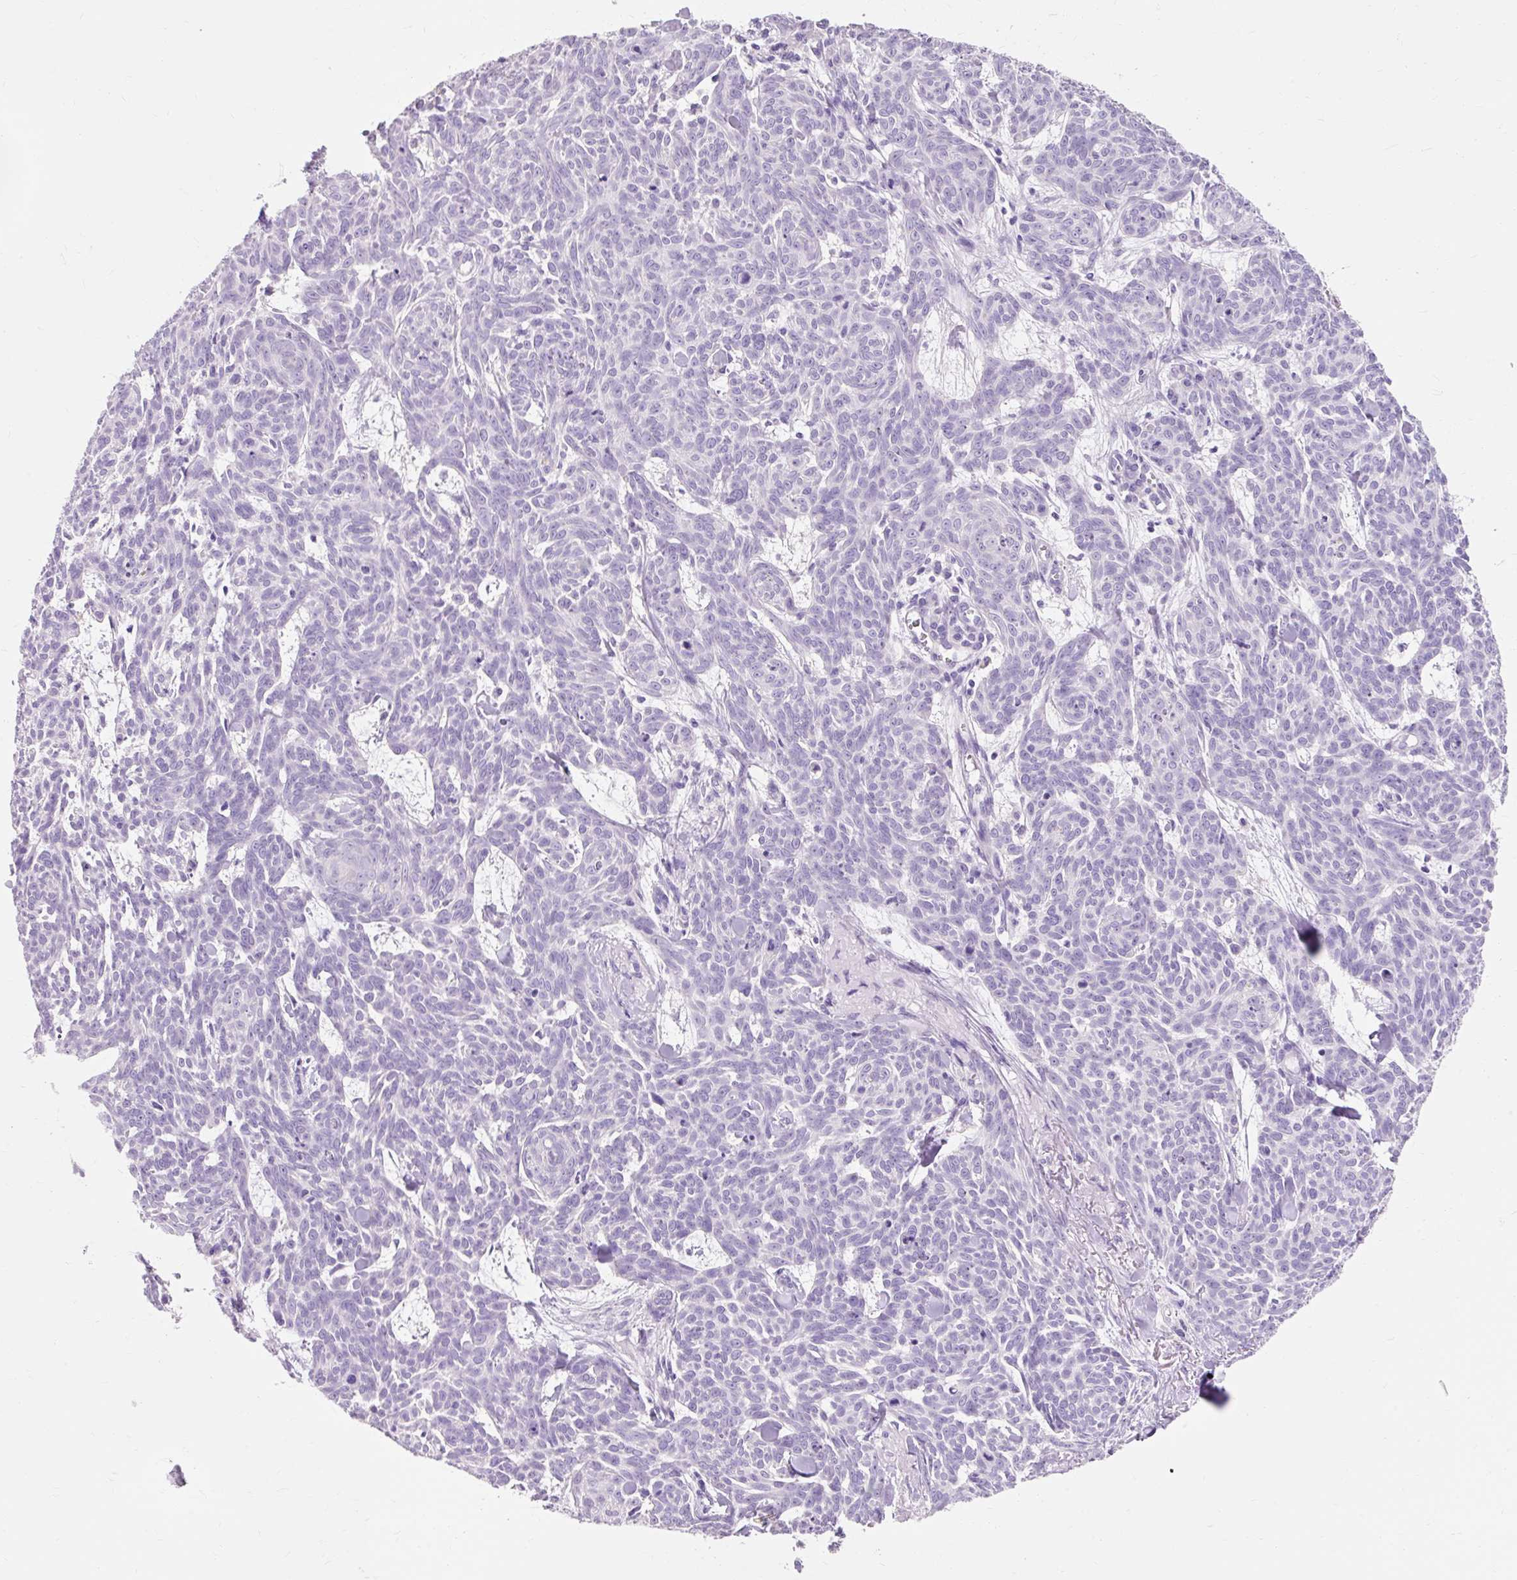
{"staining": {"intensity": "negative", "quantity": "none", "location": "none"}, "tissue": "skin cancer", "cell_type": "Tumor cells", "image_type": "cancer", "snomed": [{"axis": "morphology", "description": "Basal cell carcinoma"}, {"axis": "topography", "description": "Skin"}], "caption": "This is an IHC image of basal cell carcinoma (skin). There is no positivity in tumor cells.", "gene": "TMEM213", "patient": {"sex": "female", "age": 93}}